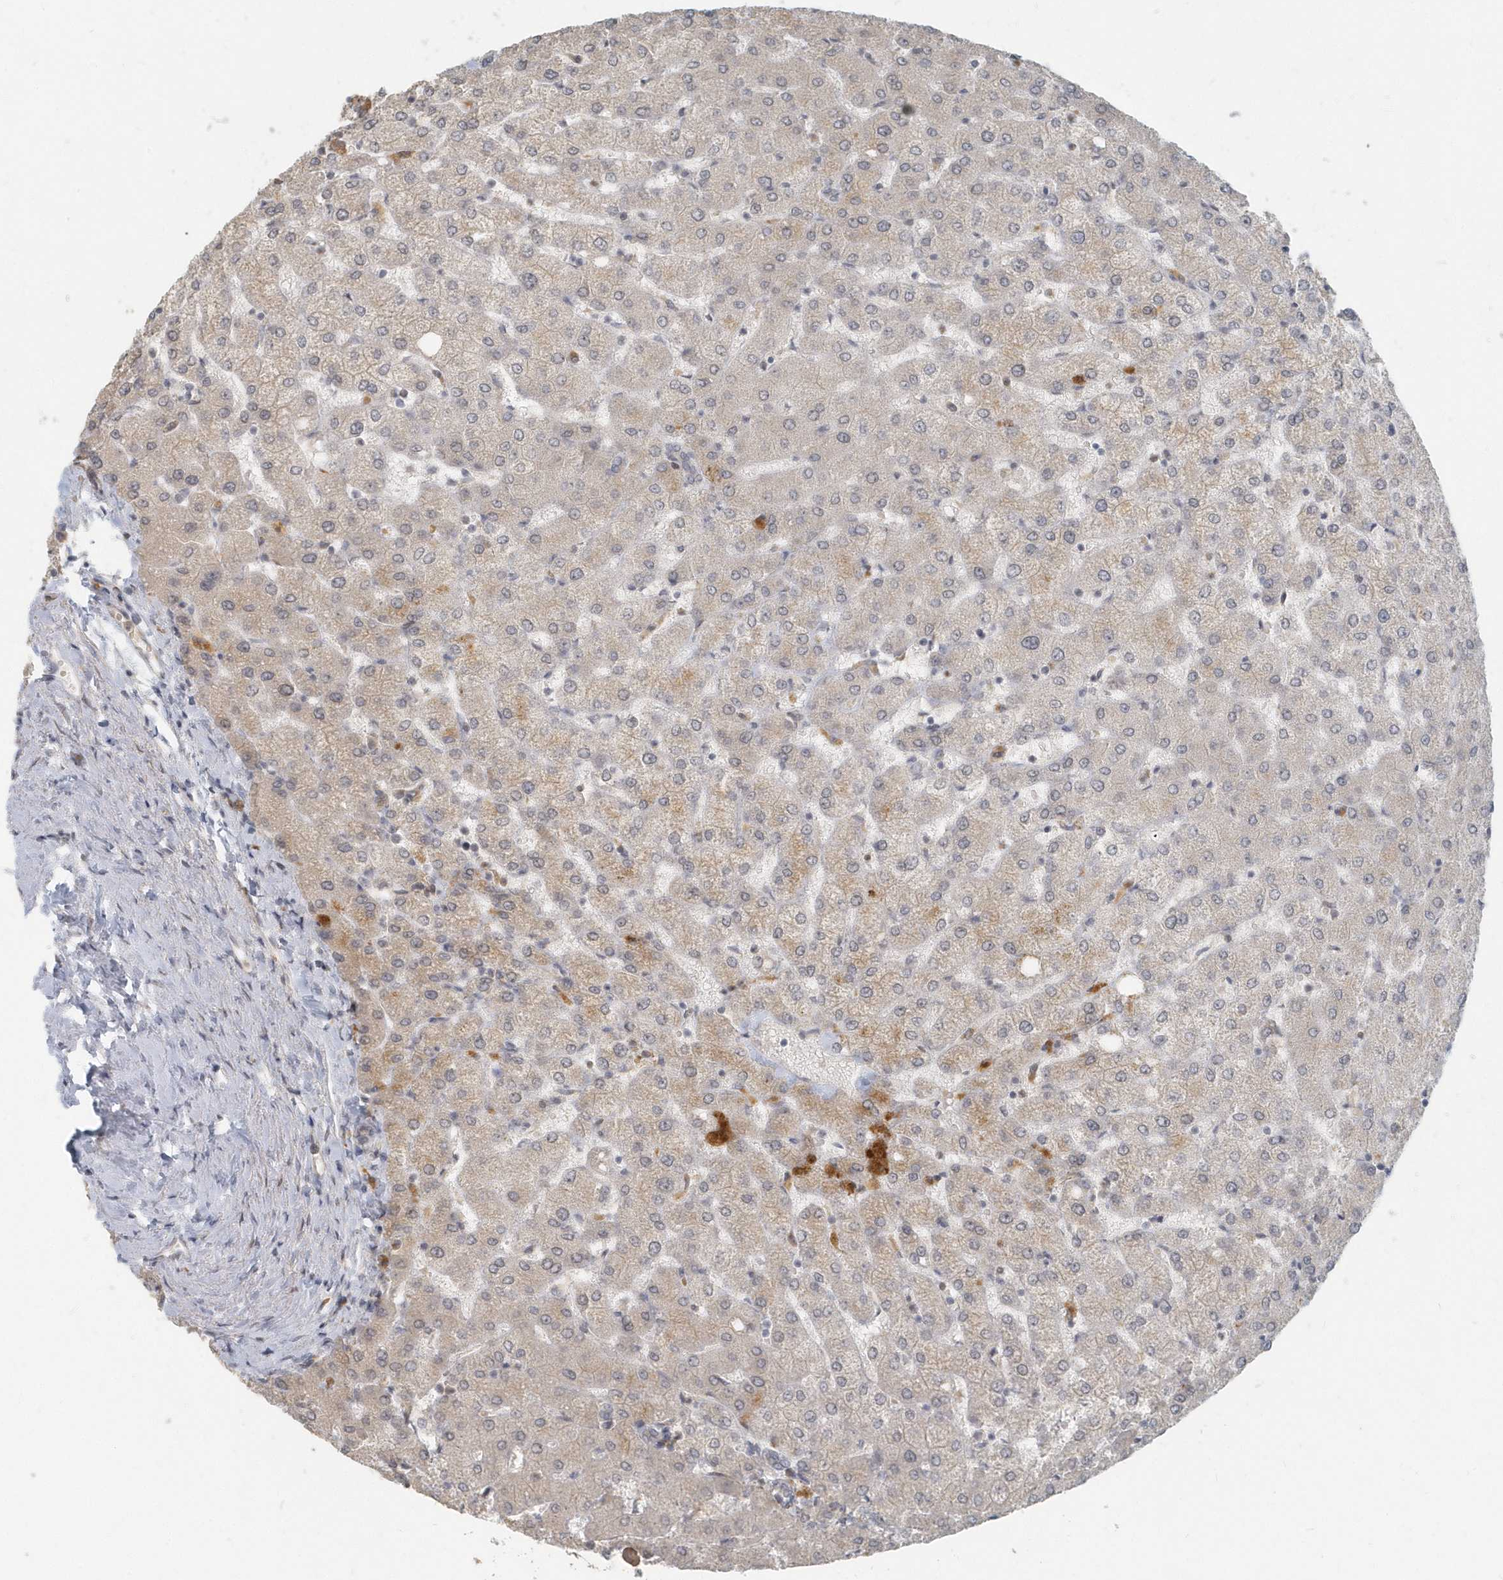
{"staining": {"intensity": "negative", "quantity": "none", "location": "none"}, "tissue": "liver", "cell_type": "Cholangiocytes", "image_type": "normal", "snomed": [{"axis": "morphology", "description": "Normal tissue, NOS"}, {"axis": "topography", "description": "Liver"}], "caption": "Immunohistochemical staining of benign human liver displays no significant staining in cholangiocytes. (IHC, brightfield microscopy, high magnification).", "gene": "NAPB", "patient": {"sex": "female", "age": 54}}